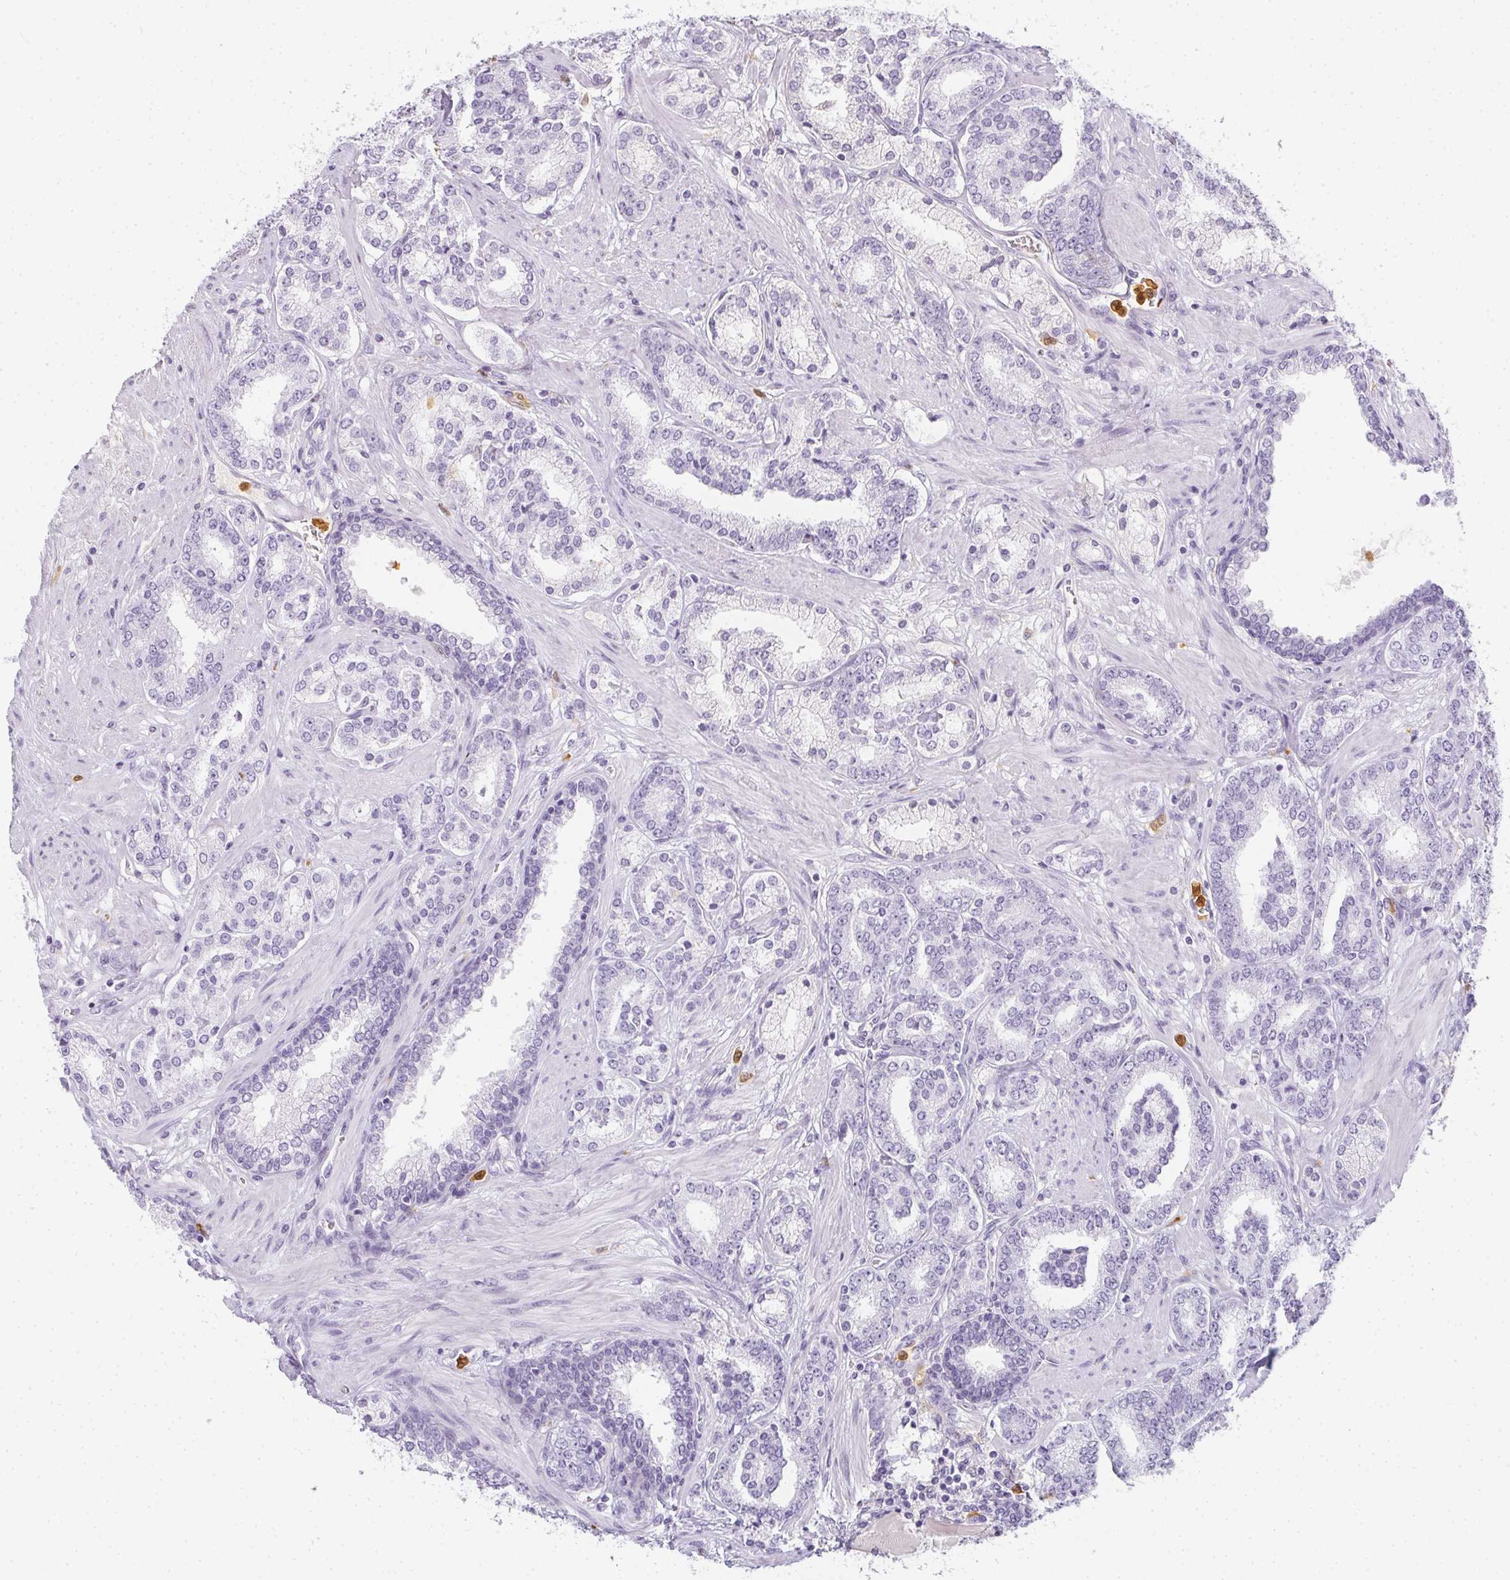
{"staining": {"intensity": "negative", "quantity": "none", "location": "none"}, "tissue": "prostate cancer", "cell_type": "Tumor cells", "image_type": "cancer", "snomed": [{"axis": "morphology", "description": "Adenocarcinoma, High grade"}, {"axis": "topography", "description": "Prostate"}], "caption": "There is no significant staining in tumor cells of prostate cancer (high-grade adenocarcinoma). (DAB (3,3'-diaminobenzidine) IHC with hematoxylin counter stain).", "gene": "HK3", "patient": {"sex": "male", "age": 62}}